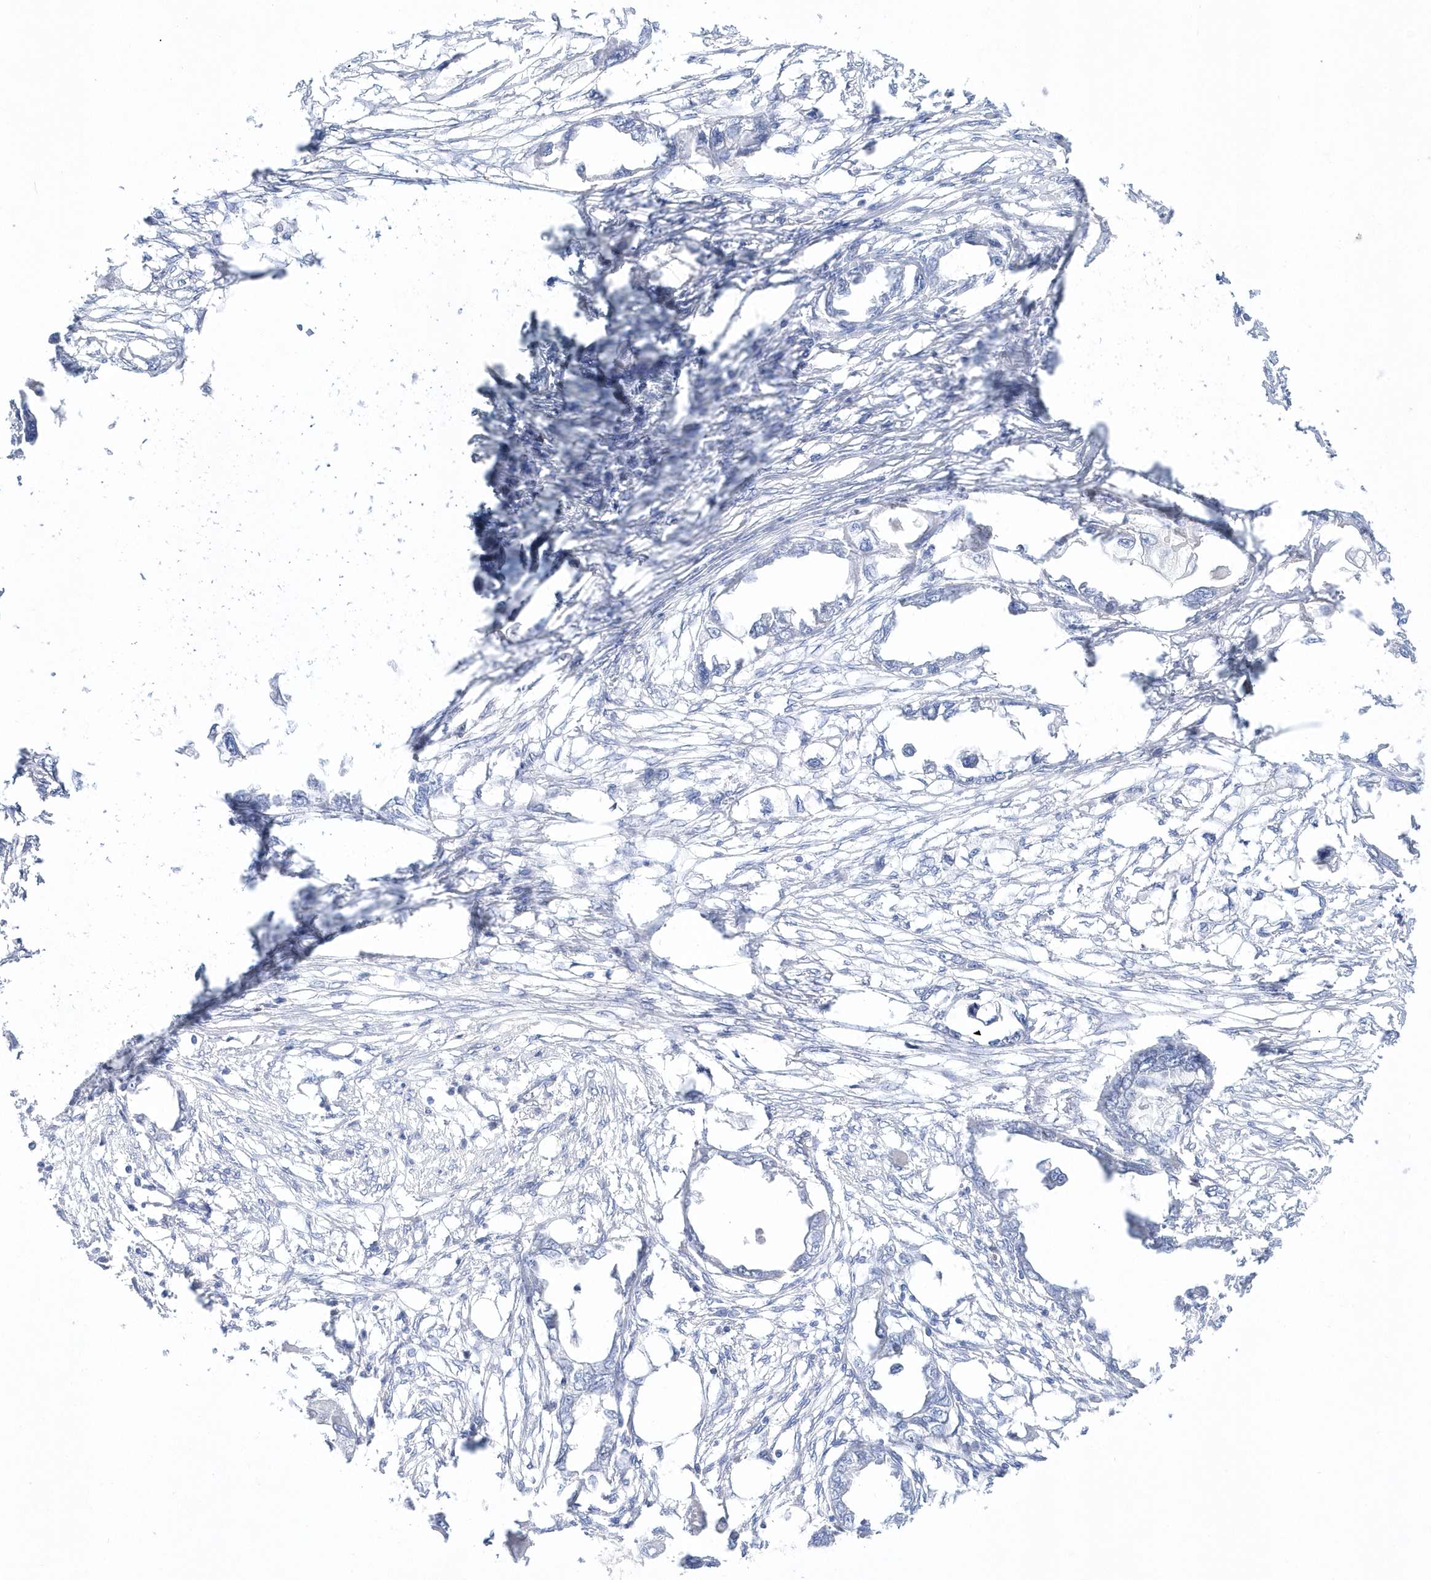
{"staining": {"intensity": "negative", "quantity": "none", "location": "none"}, "tissue": "endometrial cancer", "cell_type": "Tumor cells", "image_type": "cancer", "snomed": [{"axis": "morphology", "description": "Adenocarcinoma, NOS"}, {"axis": "morphology", "description": "Adenocarcinoma, metastatic, NOS"}, {"axis": "topography", "description": "Adipose tissue"}, {"axis": "topography", "description": "Endometrium"}], "caption": "Tumor cells show no significant protein expression in endometrial metastatic adenocarcinoma.", "gene": "TMCO6", "patient": {"sex": "female", "age": 67}}